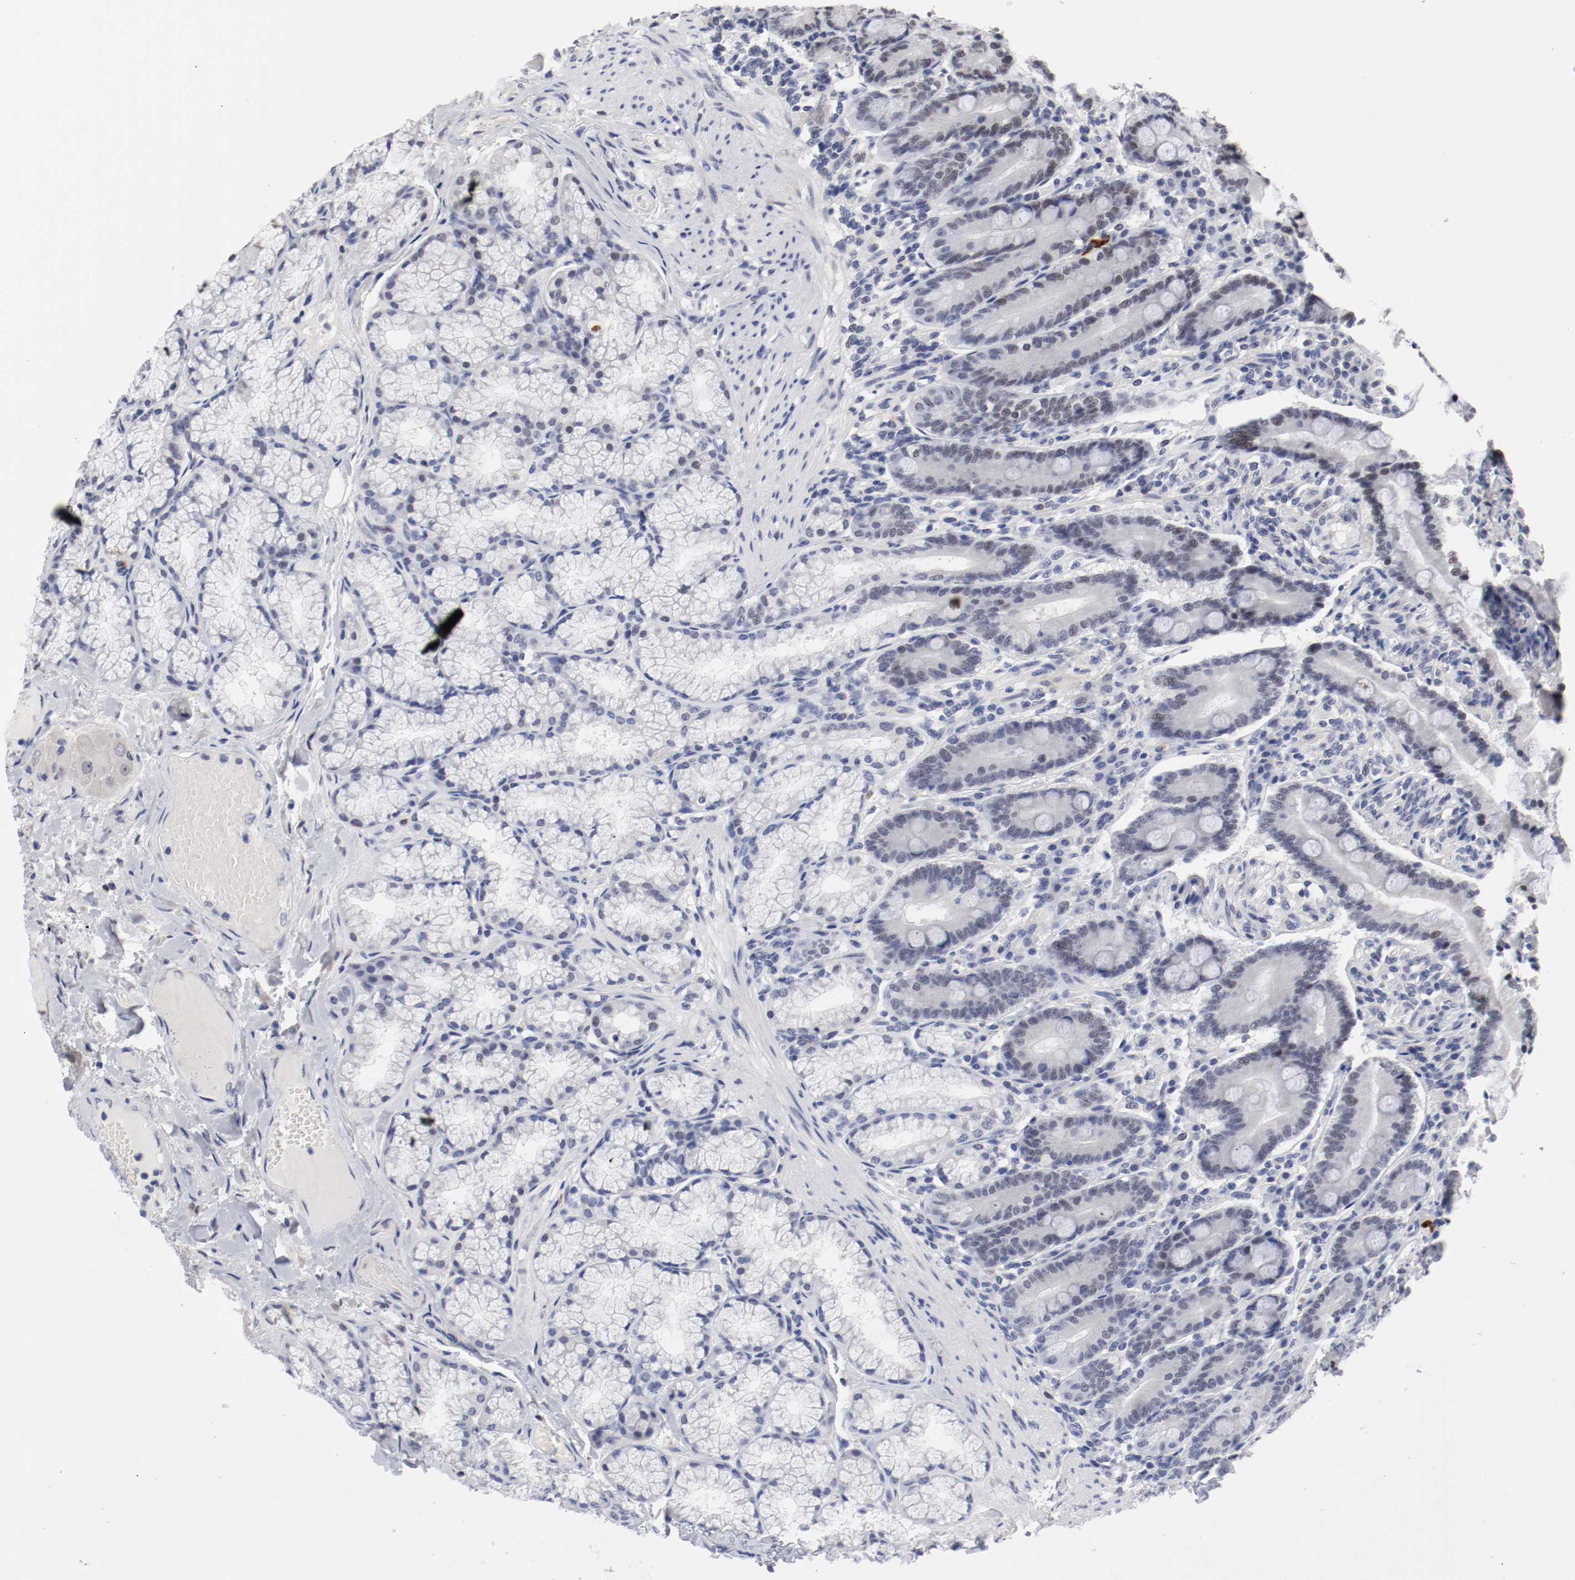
{"staining": {"intensity": "weak", "quantity": "<25%", "location": "nuclear"}, "tissue": "duodenum", "cell_type": "Glandular cells", "image_type": "normal", "snomed": [{"axis": "morphology", "description": "Normal tissue, NOS"}, {"axis": "topography", "description": "Duodenum"}], "caption": "High magnification brightfield microscopy of unremarkable duodenum stained with DAB (3,3'-diaminobenzidine) (brown) and counterstained with hematoxylin (blue): glandular cells show no significant staining. (DAB immunohistochemistry, high magnification).", "gene": "ANKLE2", "patient": {"sex": "female", "age": 64}}